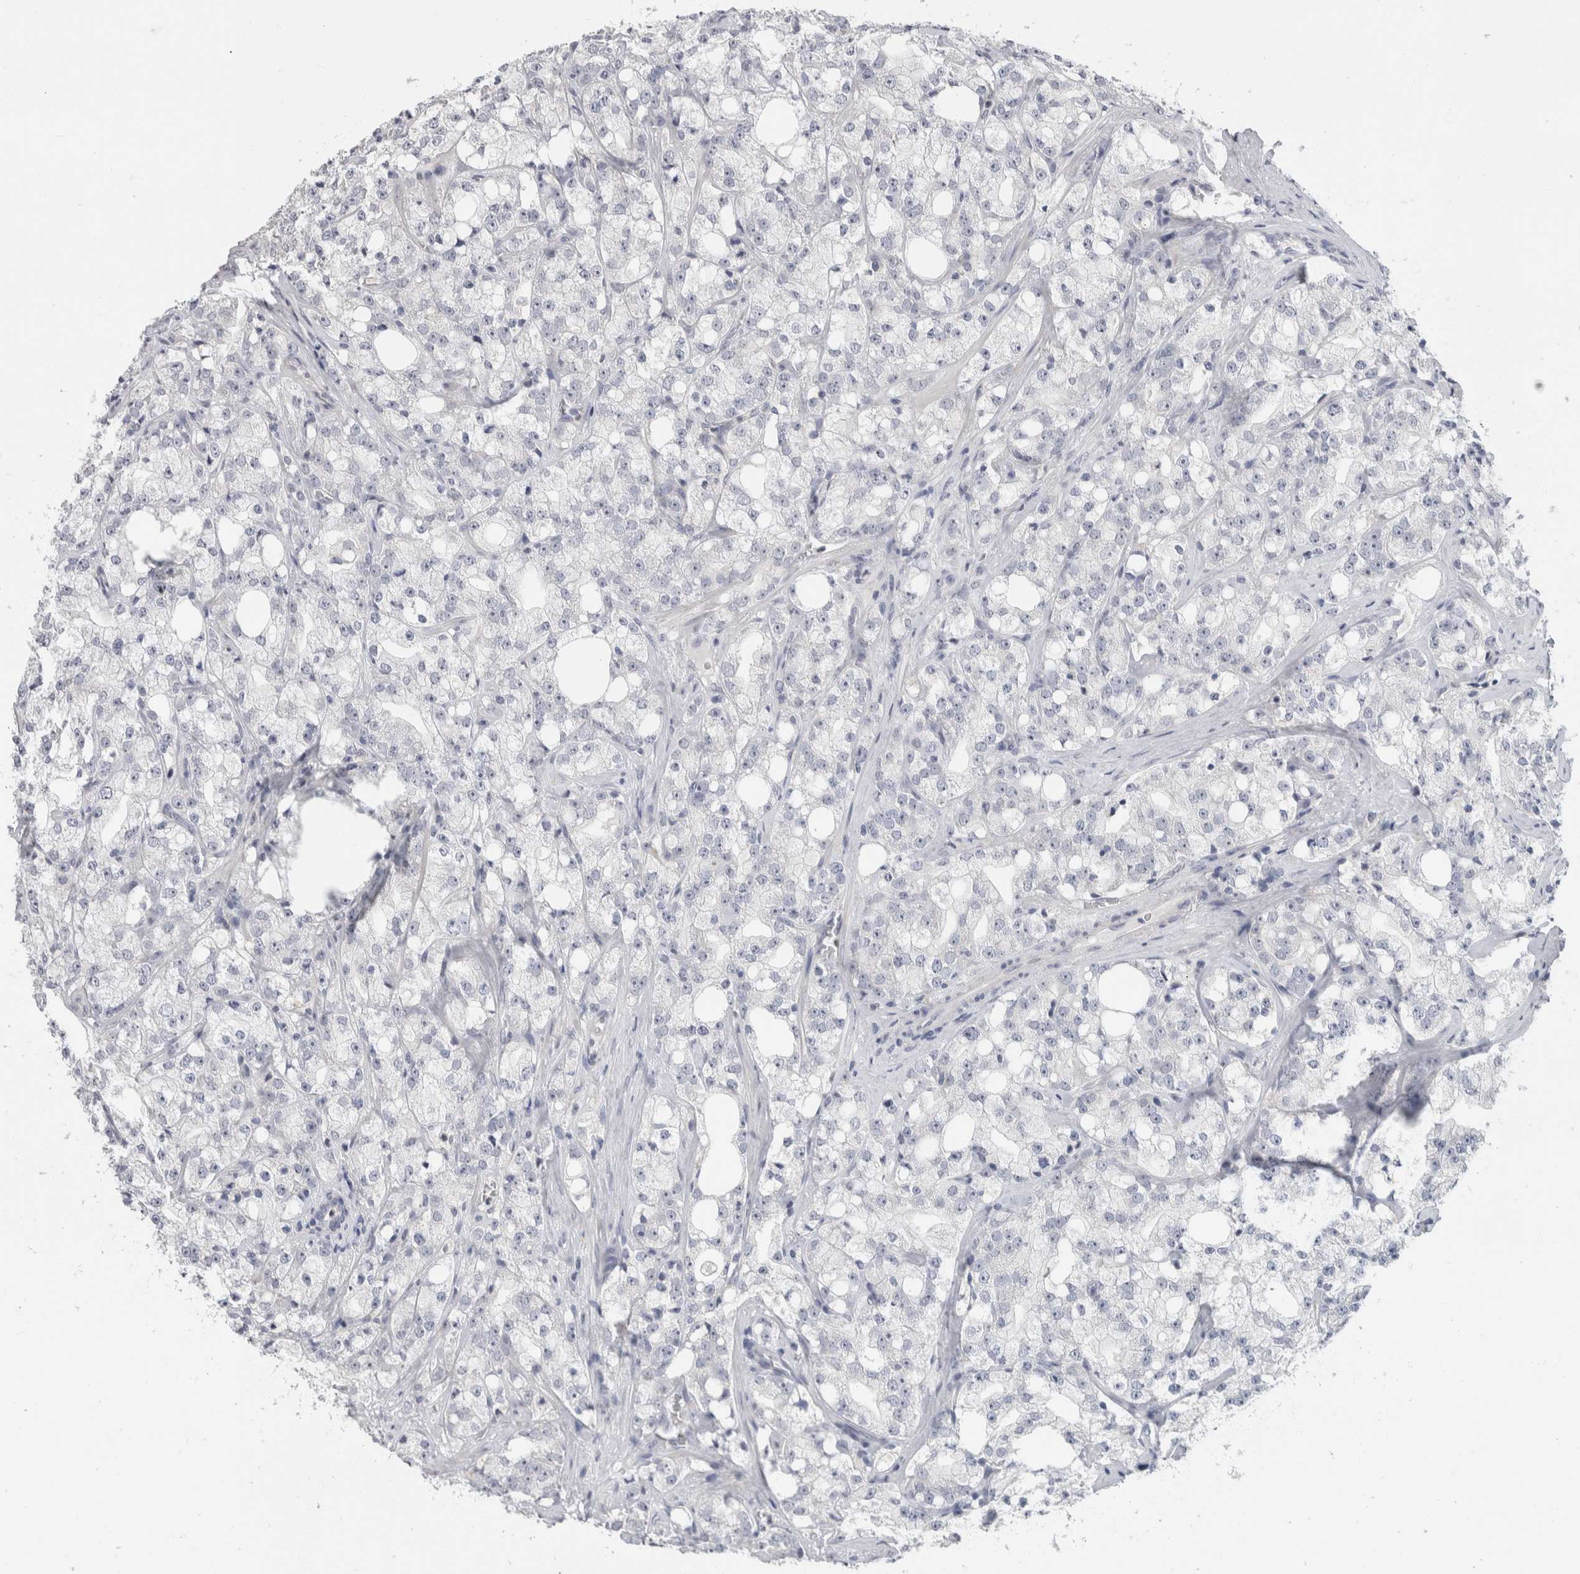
{"staining": {"intensity": "negative", "quantity": "none", "location": "none"}, "tissue": "prostate cancer", "cell_type": "Tumor cells", "image_type": "cancer", "snomed": [{"axis": "morphology", "description": "Adenocarcinoma, High grade"}, {"axis": "topography", "description": "Prostate"}], "caption": "Human prostate high-grade adenocarcinoma stained for a protein using IHC exhibits no expression in tumor cells.", "gene": "FMR1NB", "patient": {"sex": "male", "age": 64}}